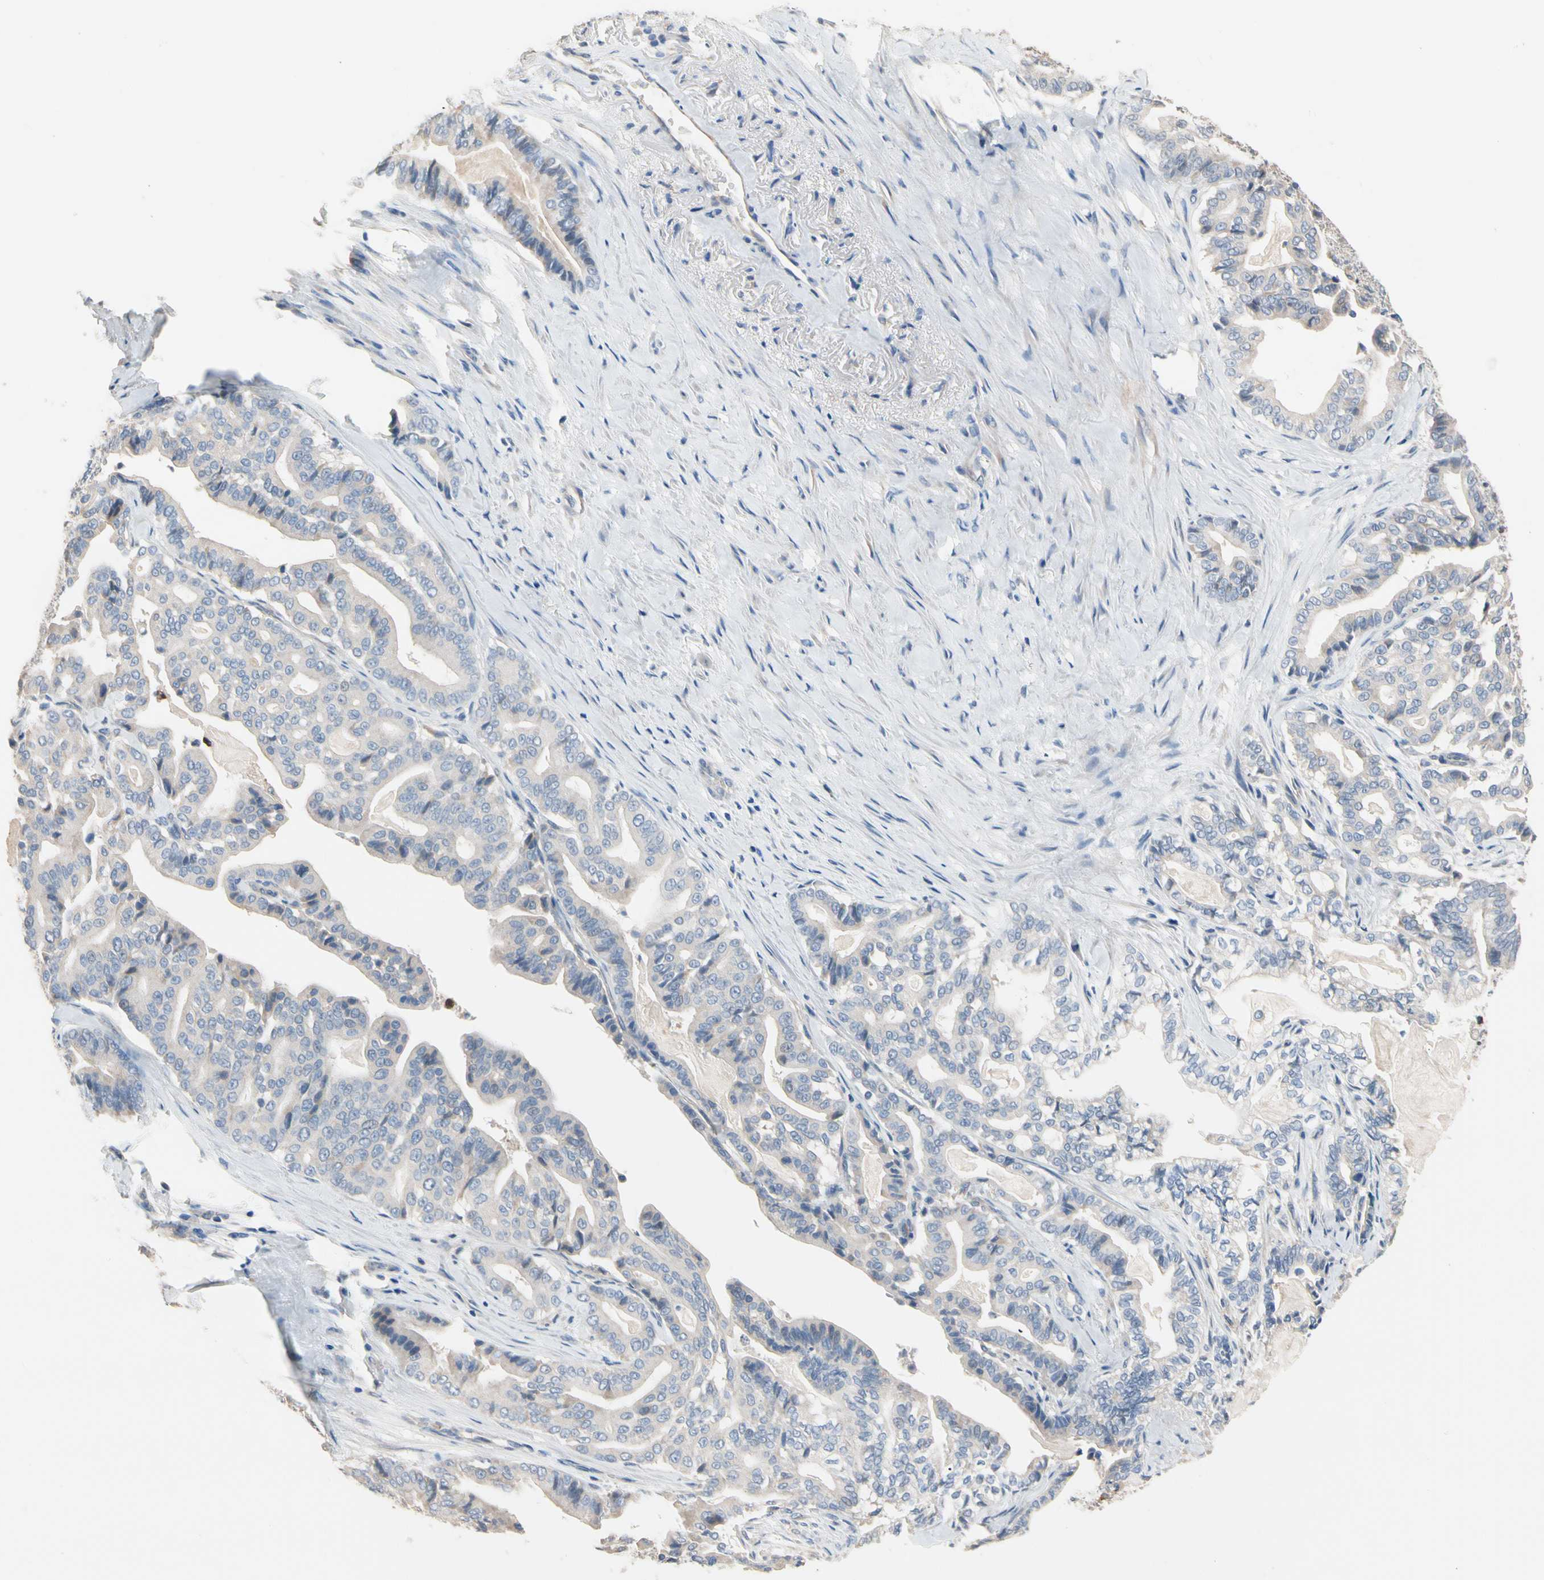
{"staining": {"intensity": "weak", "quantity": "25%-75%", "location": "cytoplasmic/membranous"}, "tissue": "pancreatic cancer", "cell_type": "Tumor cells", "image_type": "cancer", "snomed": [{"axis": "morphology", "description": "Adenocarcinoma, NOS"}, {"axis": "topography", "description": "Pancreas"}], "caption": "Protein expression by immunohistochemistry shows weak cytoplasmic/membranous expression in about 25%-75% of tumor cells in pancreatic cancer.", "gene": "BBOX1", "patient": {"sex": "male", "age": 63}}